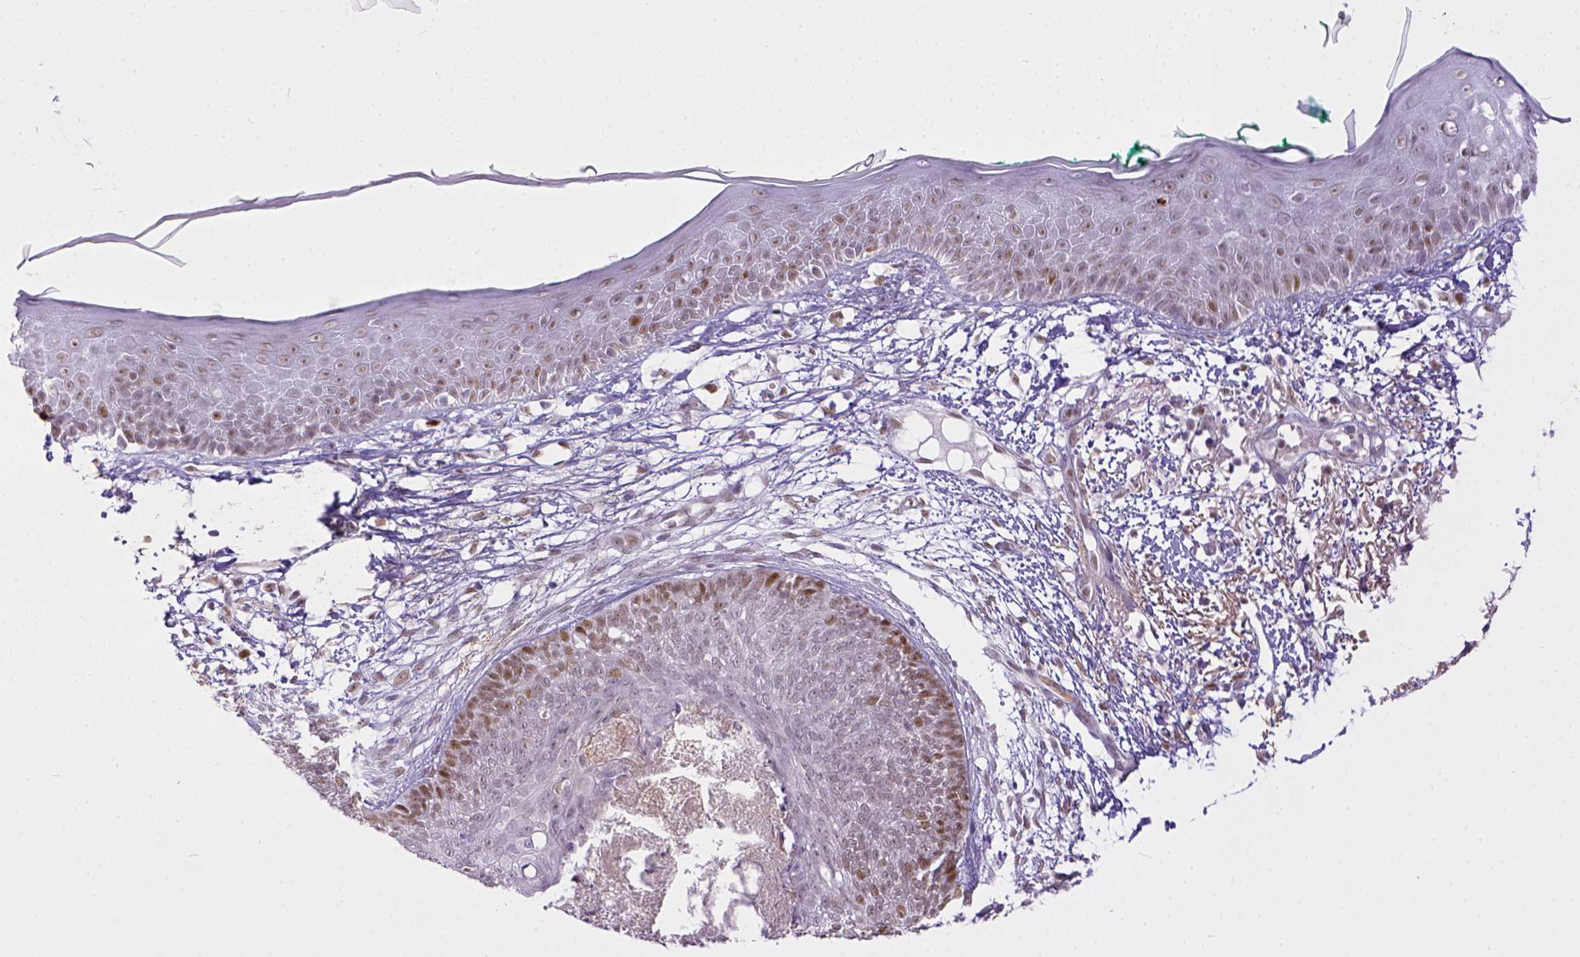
{"staining": {"intensity": "moderate", "quantity": ">75%", "location": "nuclear"}, "tissue": "skin cancer", "cell_type": "Tumor cells", "image_type": "cancer", "snomed": [{"axis": "morphology", "description": "Normal tissue, NOS"}, {"axis": "morphology", "description": "Basal cell carcinoma"}, {"axis": "topography", "description": "Skin"}], "caption": "Immunohistochemistry of human skin cancer demonstrates medium levels of moderate nuclear positivity in about >75% of tumor cells.", "gene": "ERCC1", "patient": {"sex": "male", "age": 84}}